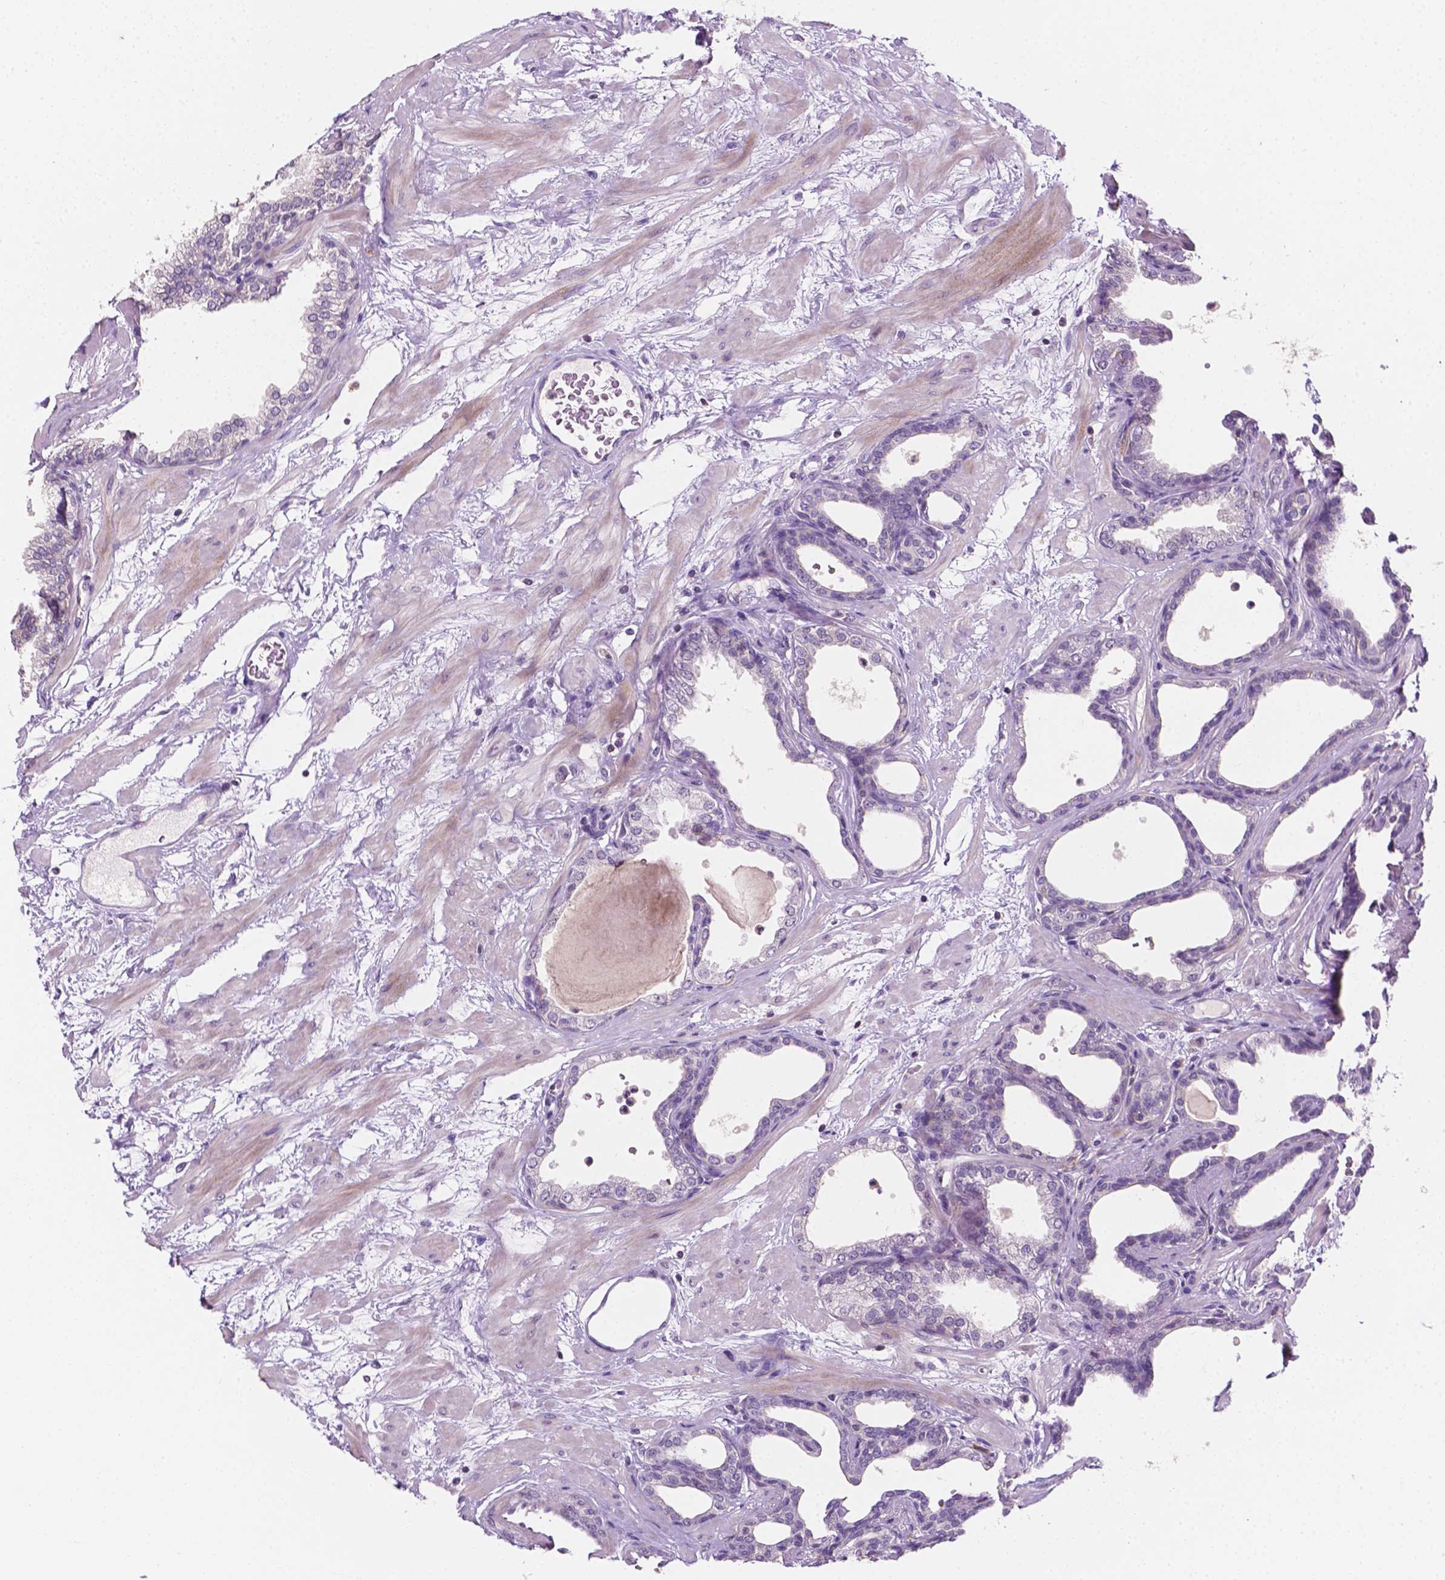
{"staining": {"intensity": "negative", "quantity": "none", "location": "none"}, "tissue": "prostate", "cell_type": "Glandular cells", "image_type": "normal", "snomed": [{"axis": "morphology", "description": "Normal tissue, NOS"}, {"axis": "topography", "description": "Prostate"}], "caption": "This image is of unremarkable prostate stained with immunohistochemistry (IHC) to label a protein in brown with the nuclei are counter-stained blue. There is no expression in glandular cells.", "gene": "EGFR", "patient": {"sex": "male", "age": 37}}